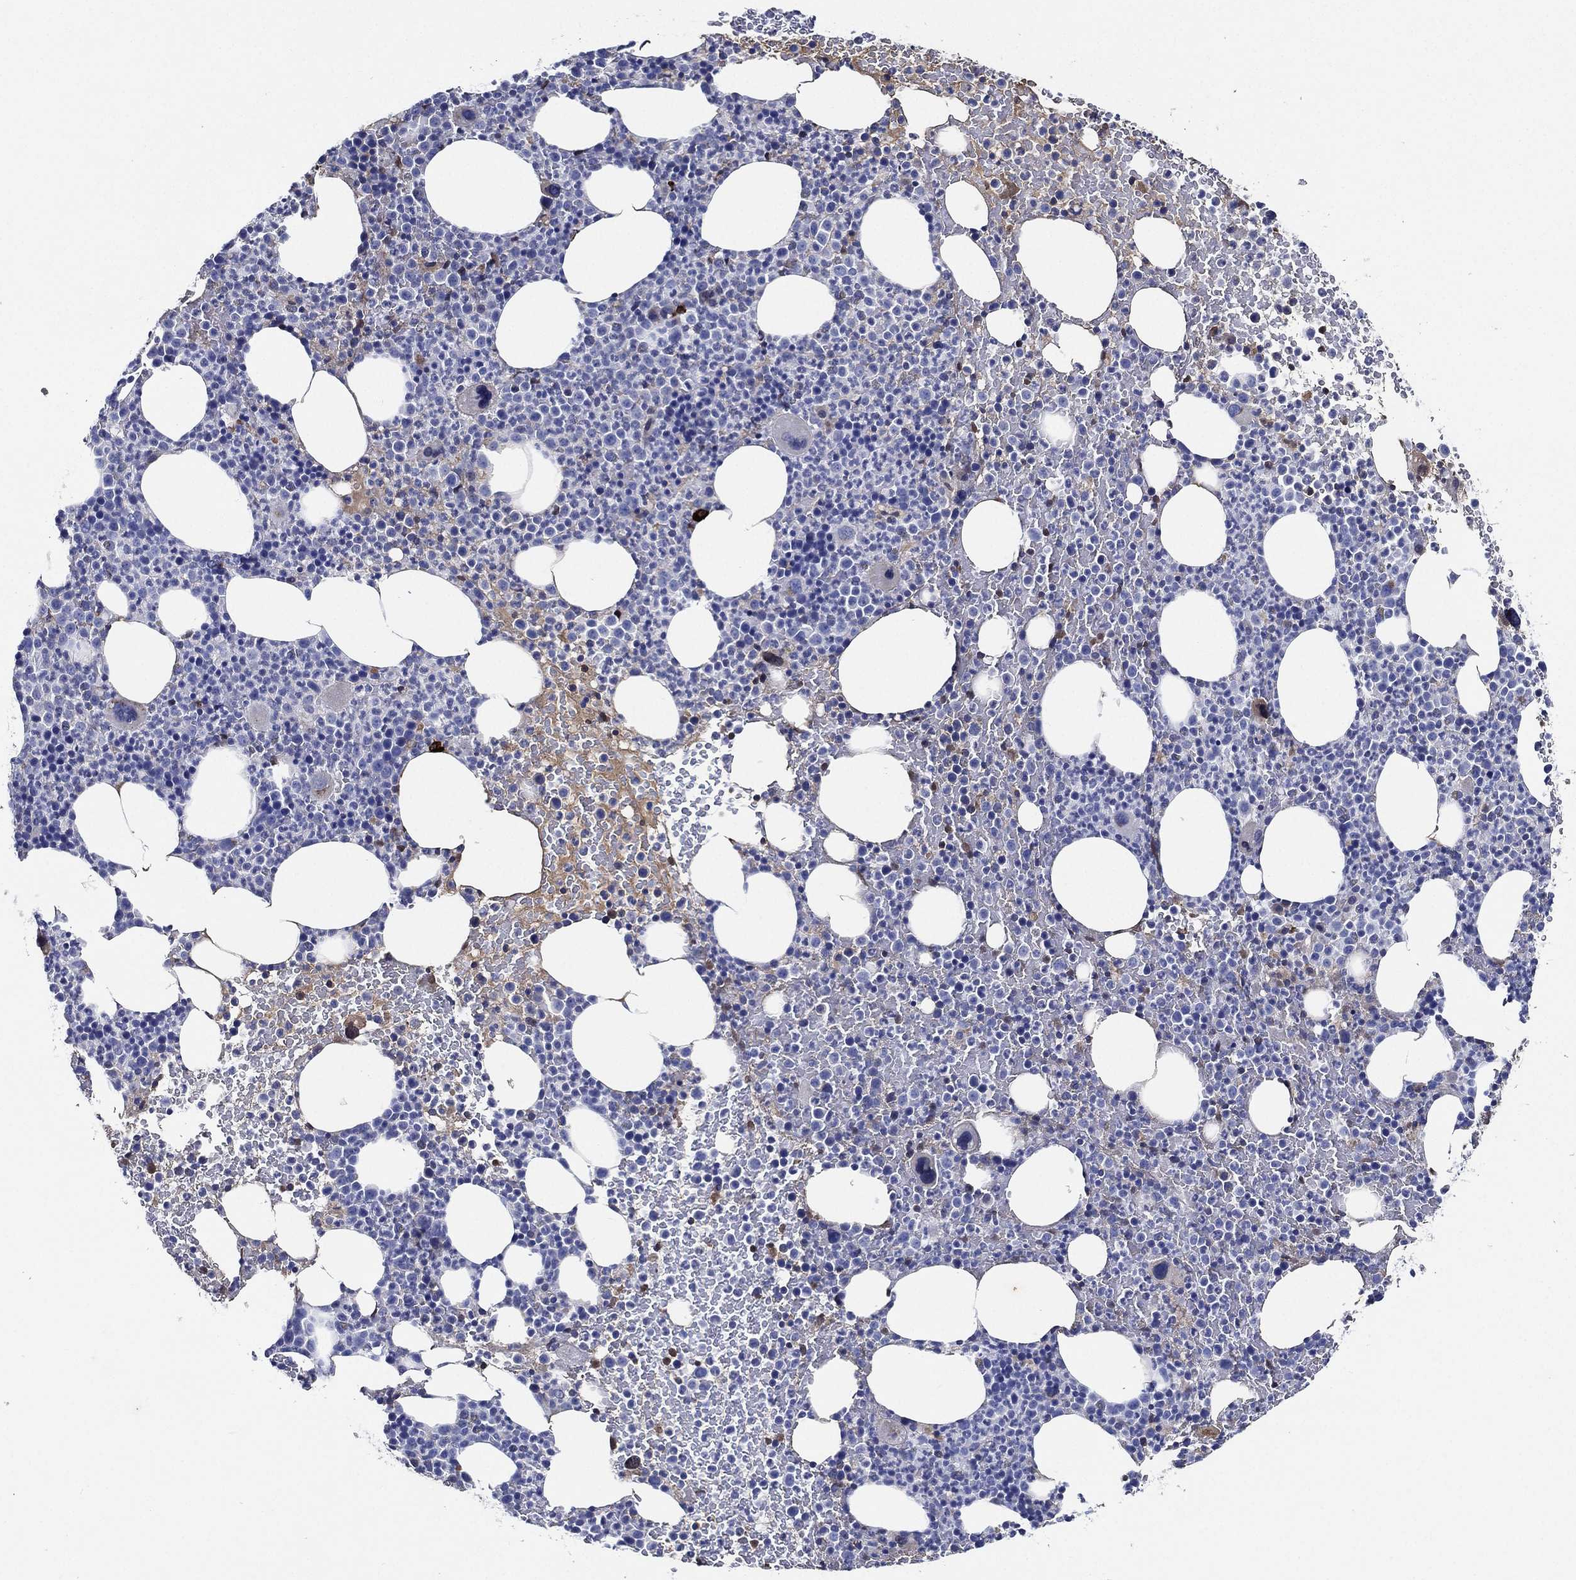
{"staining": {"intensity": "strong", "quantity": "<25%", "location": "cytoplasmic/membranous"}, "tissue": "bone marrow", "cell_type": "Hematopoietic cells", "image_type": "normal", "snomed": [{"axis": "morphology", "description": "Normal tissue, NOS"}, {"axis": "topography", "description": "Bone marrow"}], "caption": "This image exhibits immunohistochemistry (IHC) staining of unremarkable bone marrow, with medium strong cytoplasmic/membranous staining in about <25% of hematopoietic cells.", "gene": "TMPRSS11D", "patient": {"sex": "male", "age": 83}}